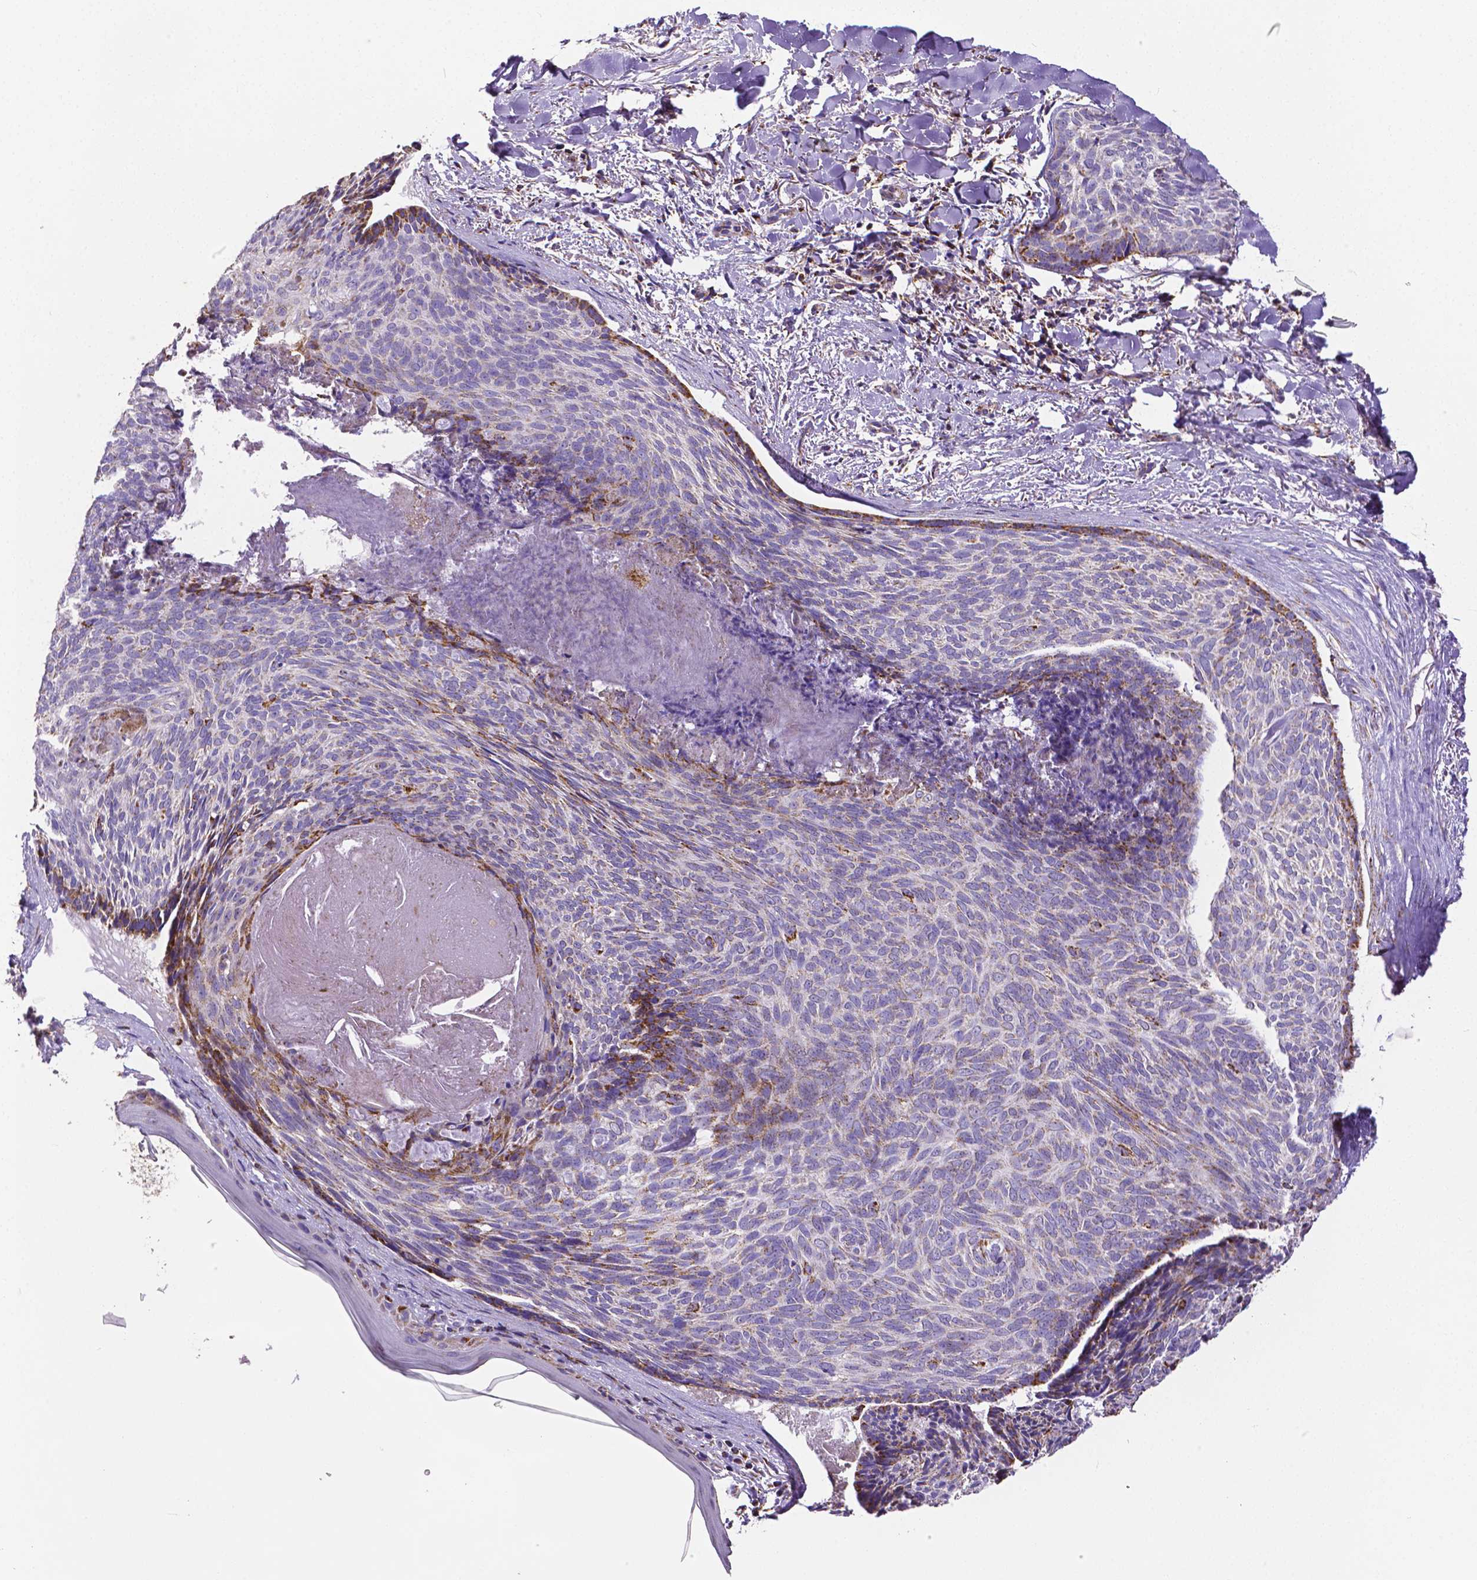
{"staining": {"intensity": "moderate", "quantity": "<25%", "location": "cytoplasmic/membranous"}, "tissue": "skin cancer", "cell_type": "Tumor cells", "image_type": "cancer", "snomed": [{"axis": "morphology", "description": "Basal cell carcinoma"}, {"axis": "topography", "description": "Skin"}], "caption": "Immunohistochemistry (IHC) (DAB) staining of basal cell carcinoma (skin) displays moderate cytoplasmic/membranous protein expression in approximately <25% of tumor cells.", "gene": "MACC1", "patient": {"sex": "female", "age": 82}}